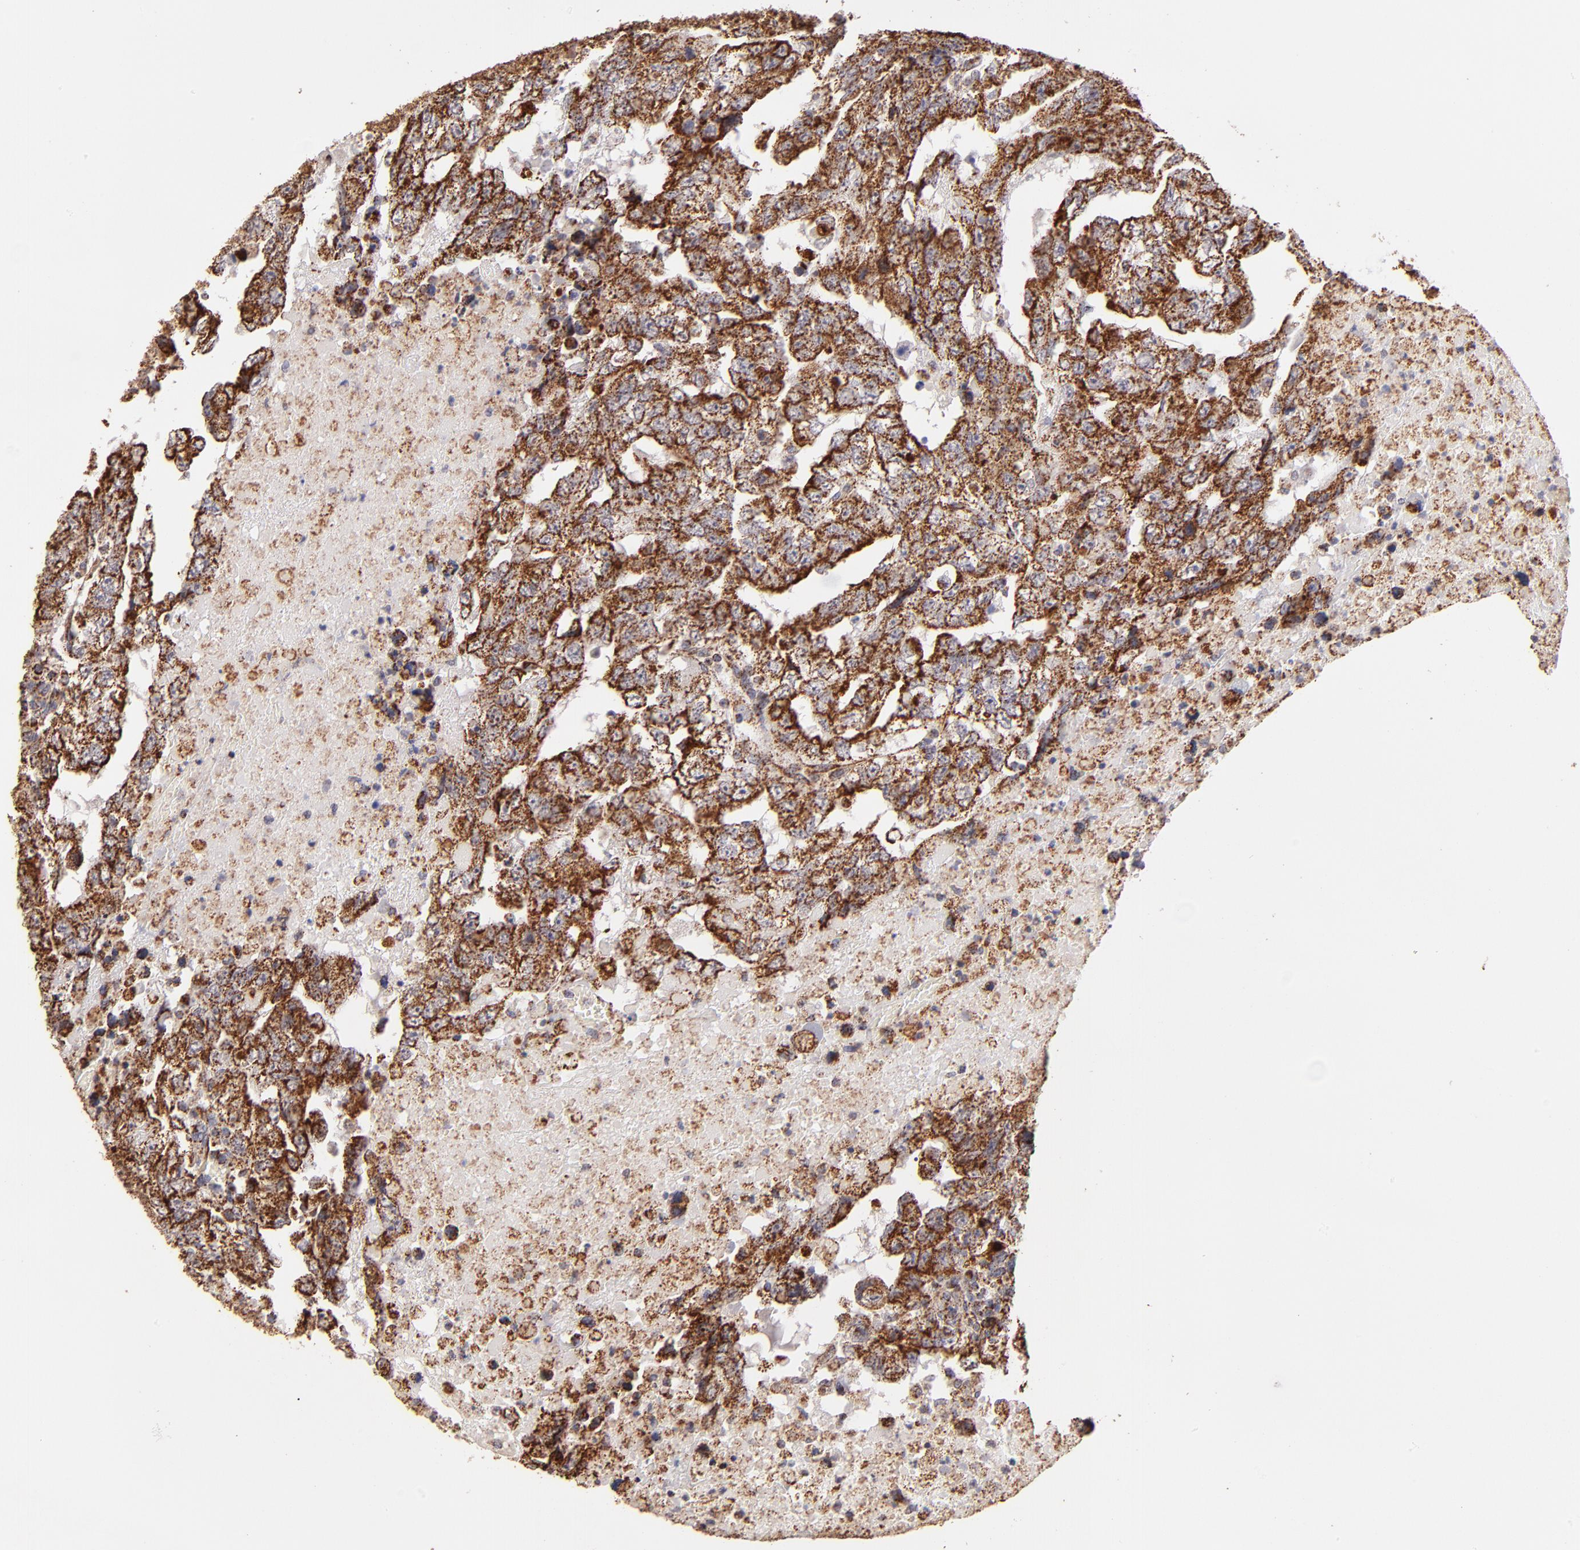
{"staining": {"intensity": "strong", "quantity": ">75%", "location": "cytoplasmic/membranous"}, "tissue": "testis cancer", "cell_type": "Tumor cells", "image_type": "cancer", "snomed": [{"axis": "morphology", "description": "Carcinoma, Embryonal, NOS"}, {"axis": "topography", "description": "Testis"}], "caption": "Embryonal carcinoma (testis) stained for a protein (brown) exhibits strong cytoplasmic/membranous positive expression in approximately >75% of tumor cells.", "gene": "DLST", "patient": {"sex": "male", "age": 36}}